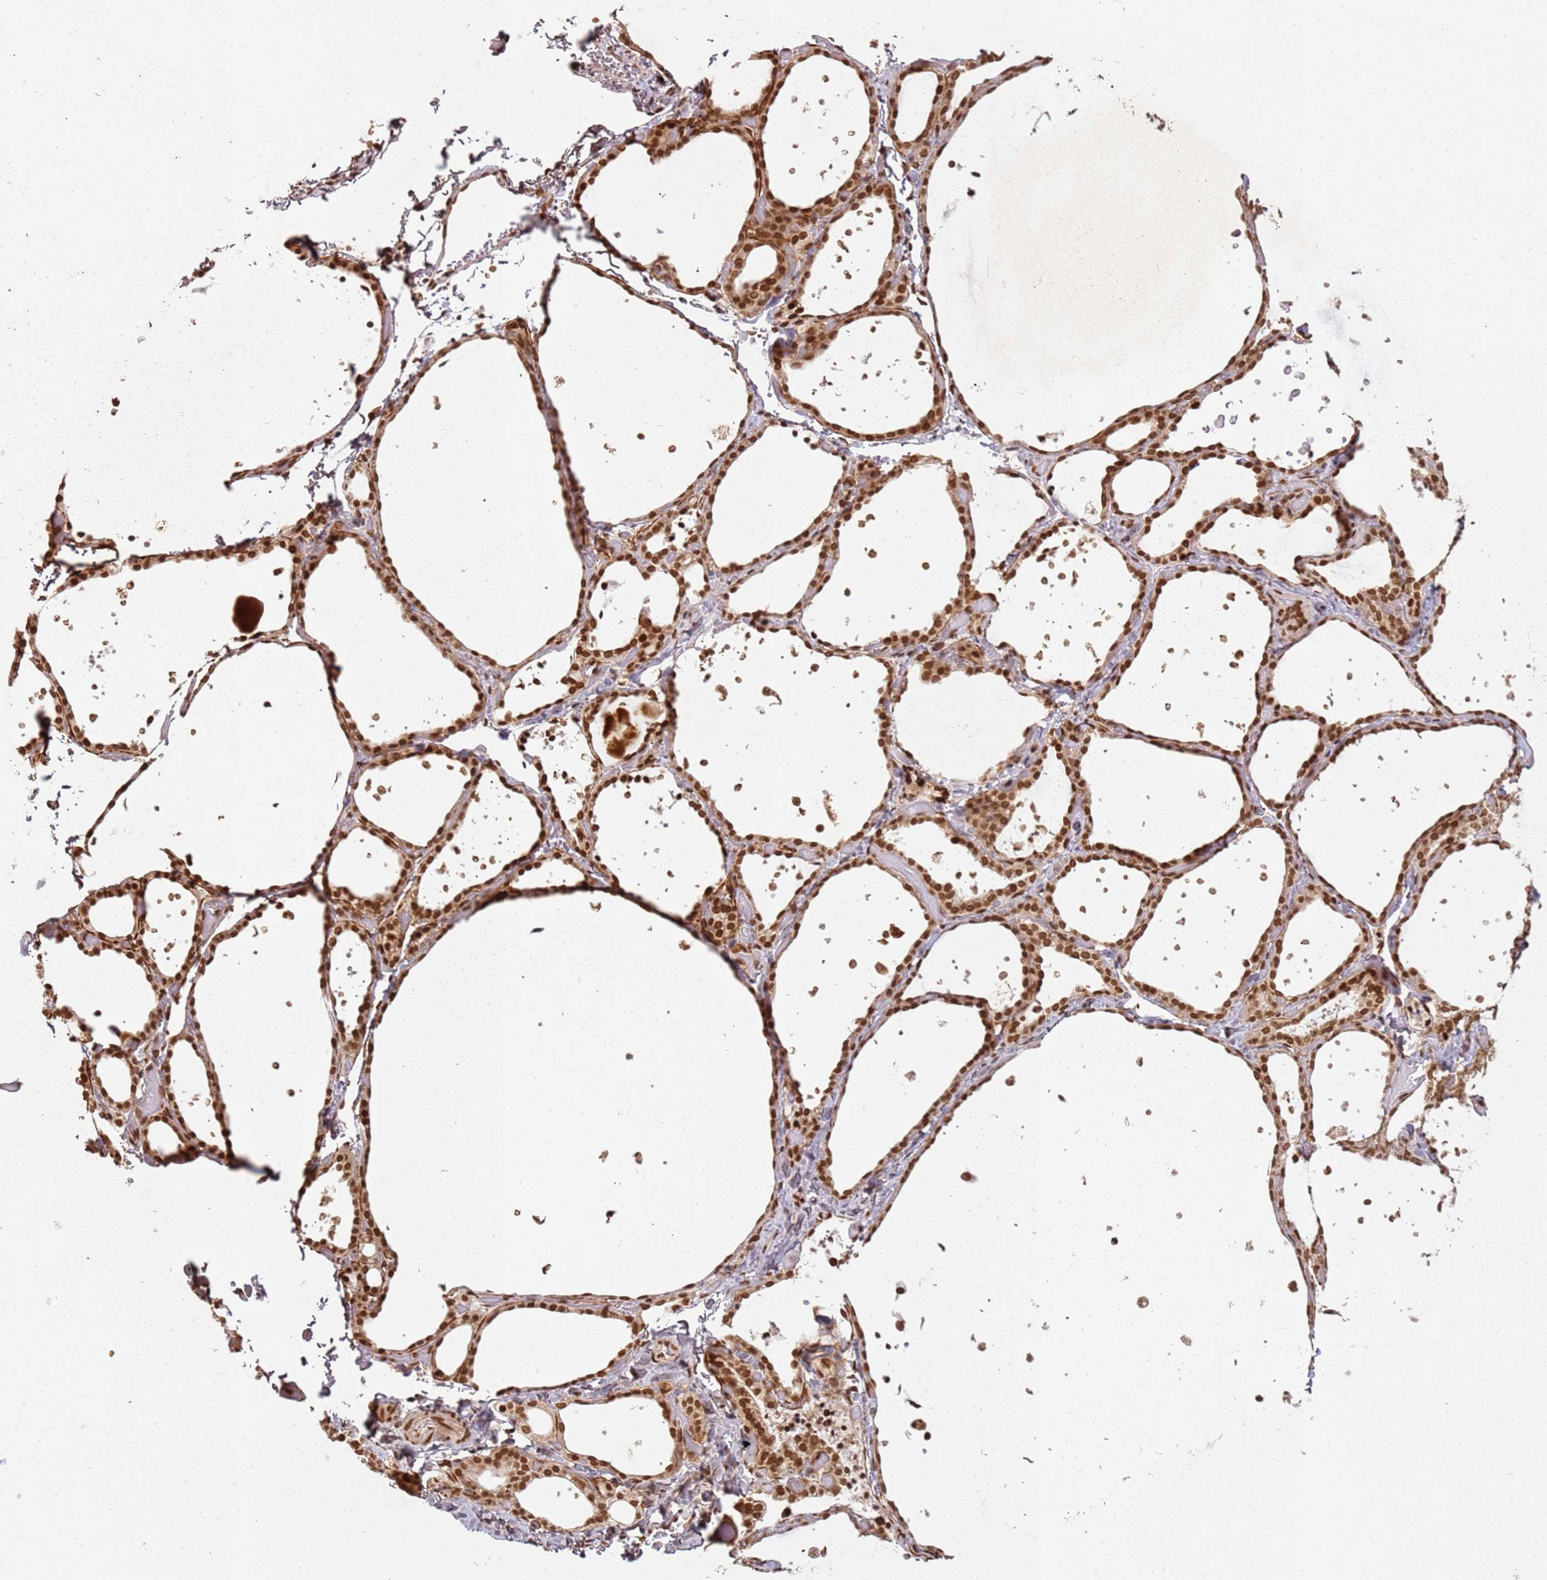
{"staining": {"intensity": "strong", "quantity": ">75%", "location": "nuclear"}, "tissue": "thyroid gland", "cell_type": "Glandular cells", "image_type": "normal", "snomed": [{"axis": "morphology", "description": "Normal tissue, NOS"}, {"axis": "topography", "description": "Thyroid gland"}], "caption": "Thyroid gland was stained to show a protein in brown. There is high levels of strong nuclear staining in about >75% of glandular cells.", "gene": "TENT4A", "patient": {"sex": "female", "age": 44}}